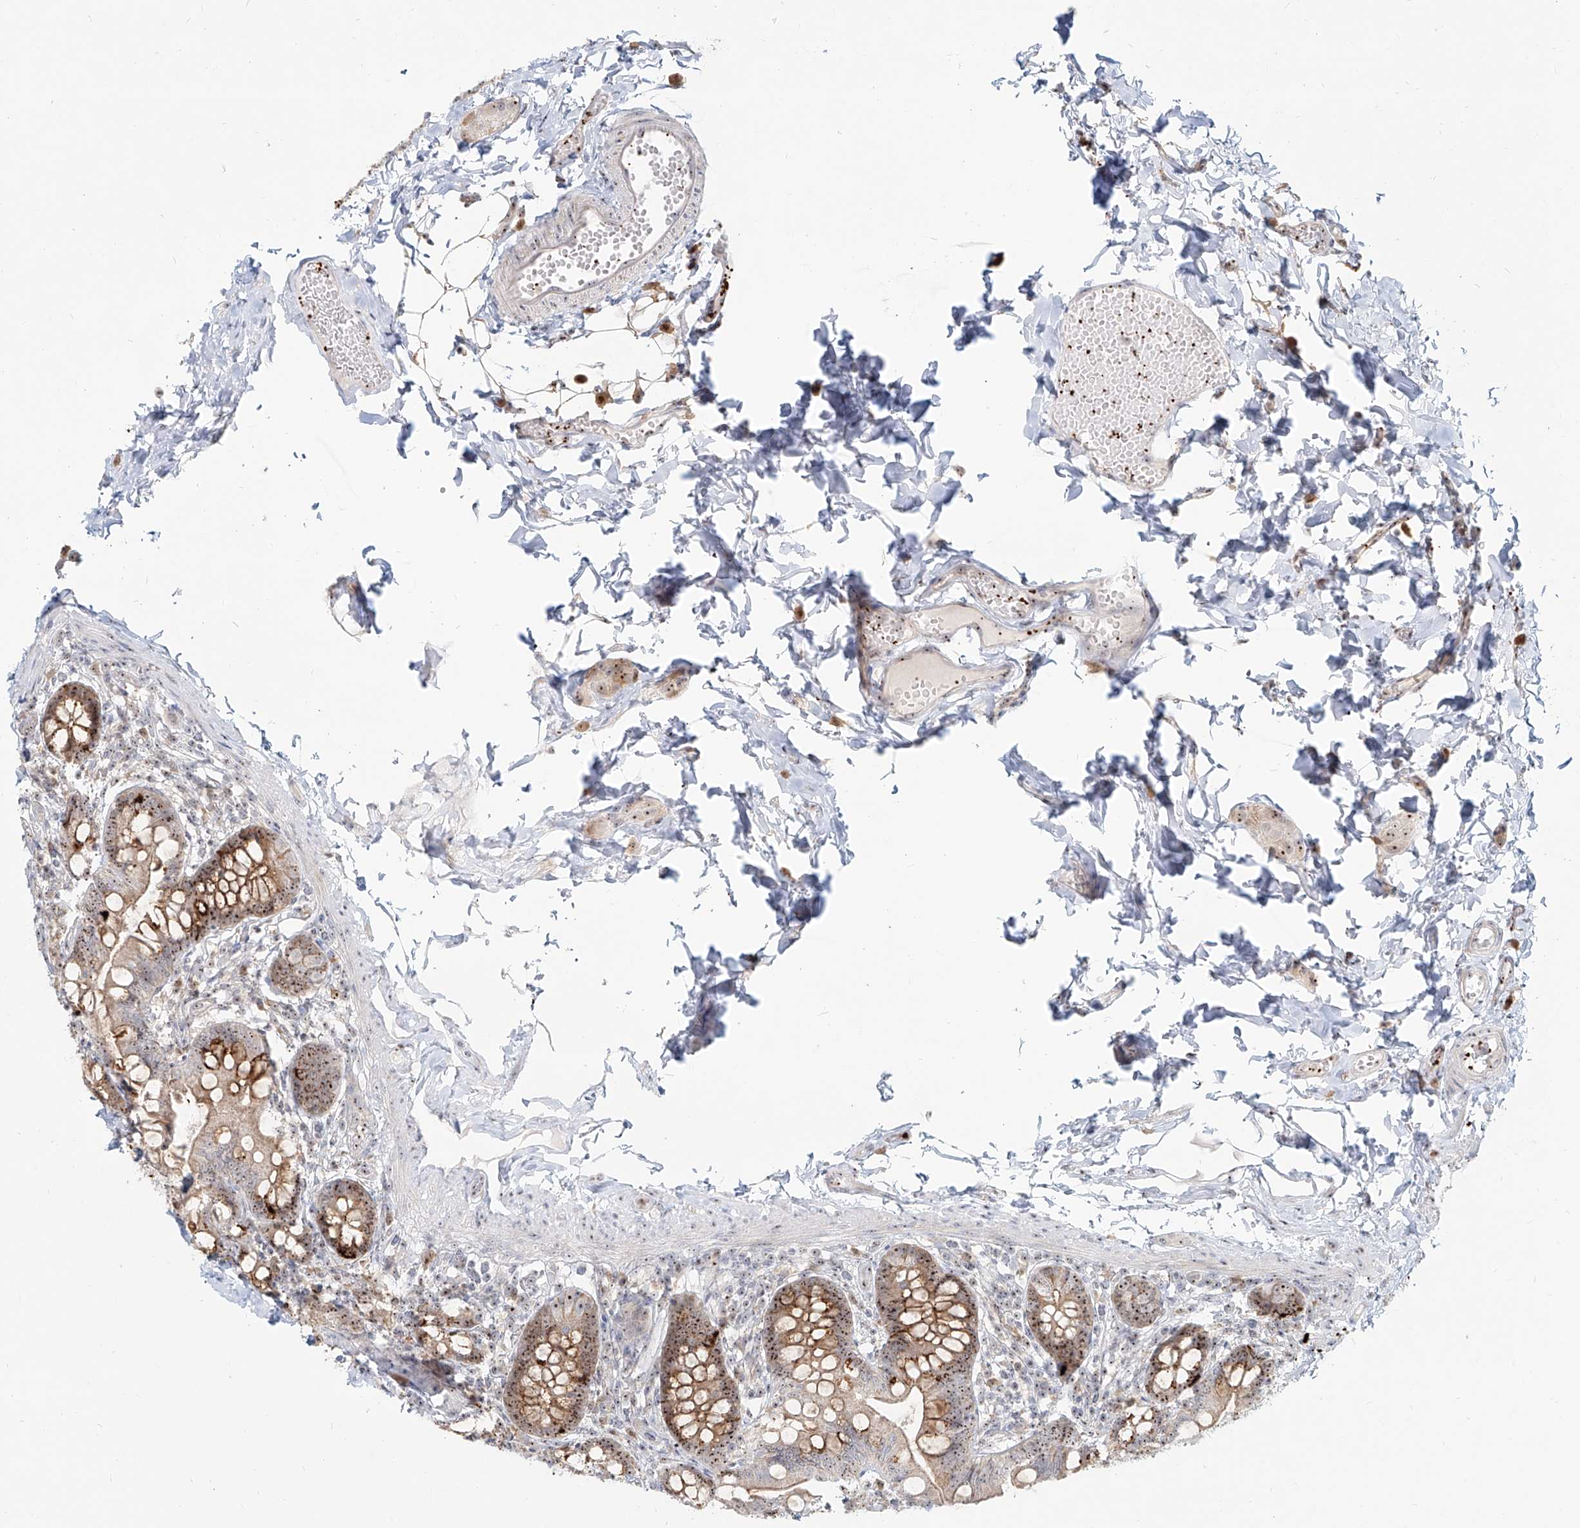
{"staining": {"intensity": "moderate", "quantity": ">75%", "location": "cytoplasmic/membranous,nuclear"}, "tissue": "small intestine", "cell_type": "Glandular cells", "image_type": "normal", "snomed": [{"axis": "morphology", "description": "Normal tissue, NOS"}, {"axis": "topography", "description": "Small intestine"}], "caption": "Immunohistochemical staining of benign small intestine reveals >75% levels of moderate cytoplasmic/membranous,nuclear protein positivity in approximately >75% of glandular cells.", "gene": "BYSL", "patient": {"sex": "male", "age": 7}}